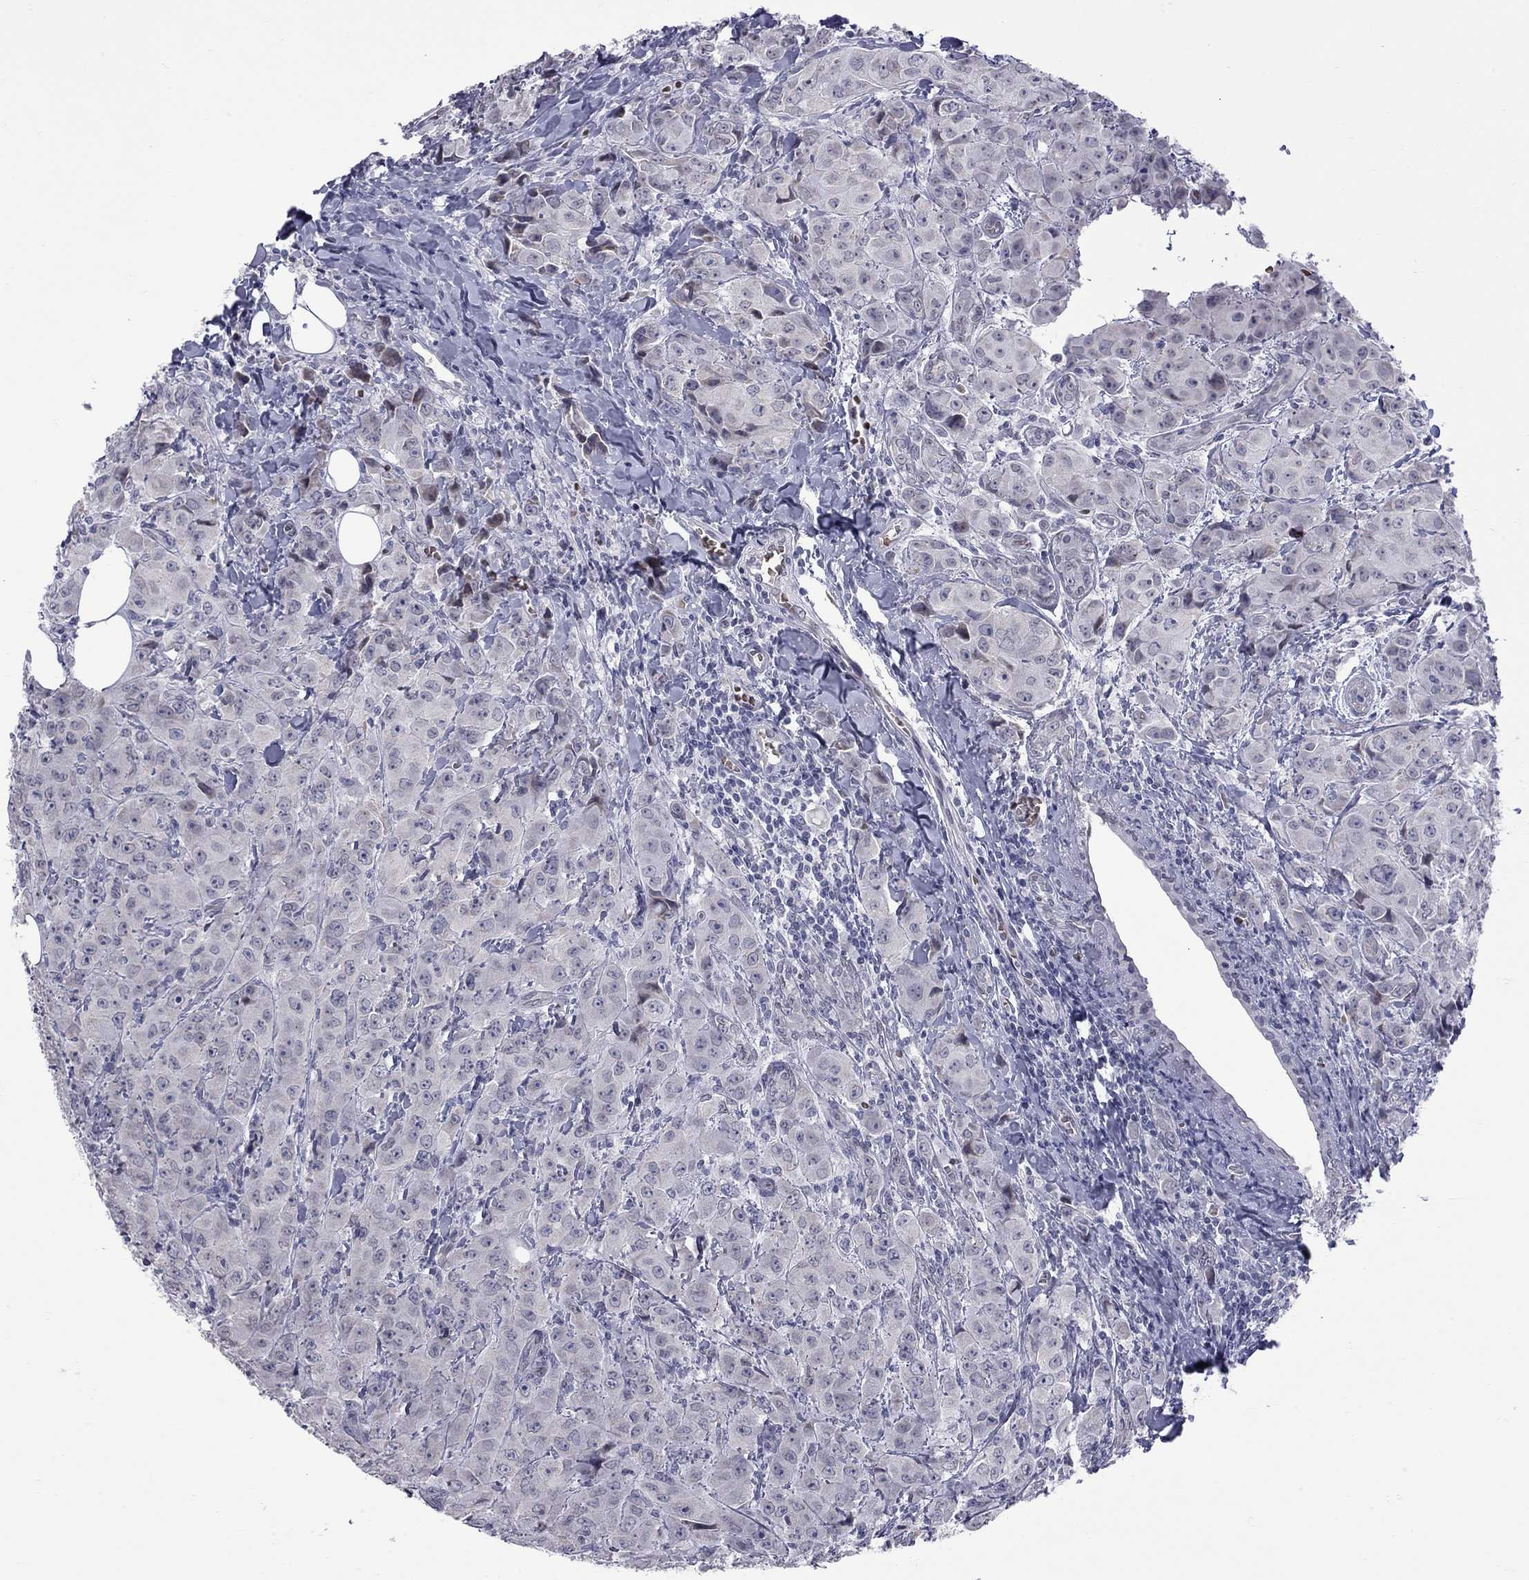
{"staining": {"intensity": "negative", "quantity": "none", "location": "none"}, "tissue": "breast cancer", "cell_type": "Tumor cells", "image_type": "cancer", "snomed": [{"axis": "morphology", "description": "Duct carcinoma"}, {"axis": "topography", "description": "Breast"}], "caption": "Immunohistochemical staining of breast infiltrating ductal carcinoma exhibits no significant positivity in tumor cells.", "gene": "CLTCL1", "patient": {"sex": "female", "age": 43}}